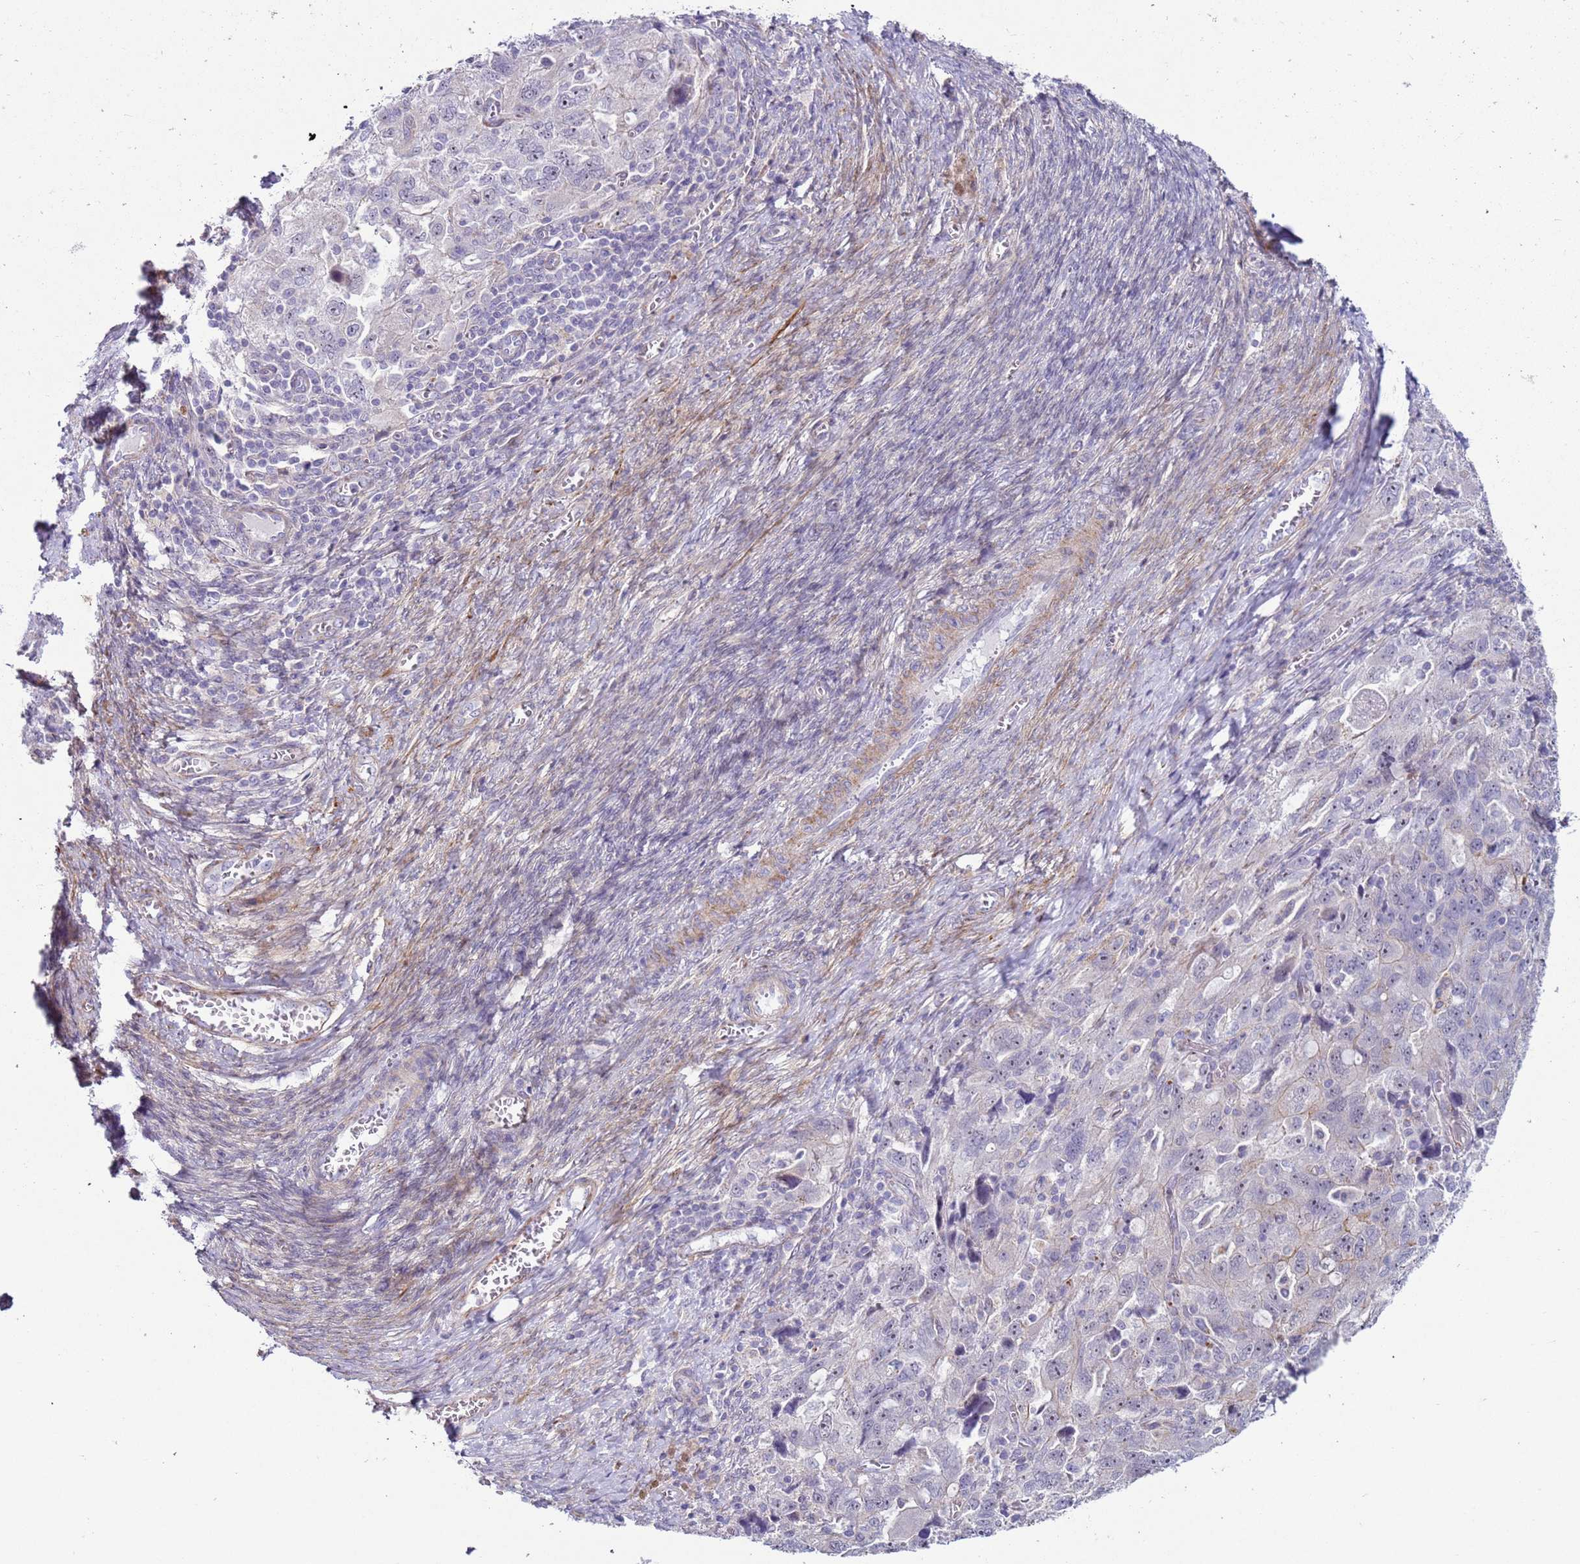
{"staining": {"intensity": "negative", "quantity": "none", "location": "none"}, "tissue": "ovarian cancer", "cell_type": "Tumor cells", "image_type": "cancer", "snomed": [{"axis": "morphology", "description": "Carcinoma, NOS"}, {"axis": "morphology", "description": "Cystadenocarcinoma, serous, NOS"}, {"axis": "topography", "description": "Ovary"}], "caption": "Protein analysis of carcinoma (ovarian) demonstrates no significant staining in tumor cells.", "gene": "HEATR1", "patient": {"sex": "female", "age": 69}}